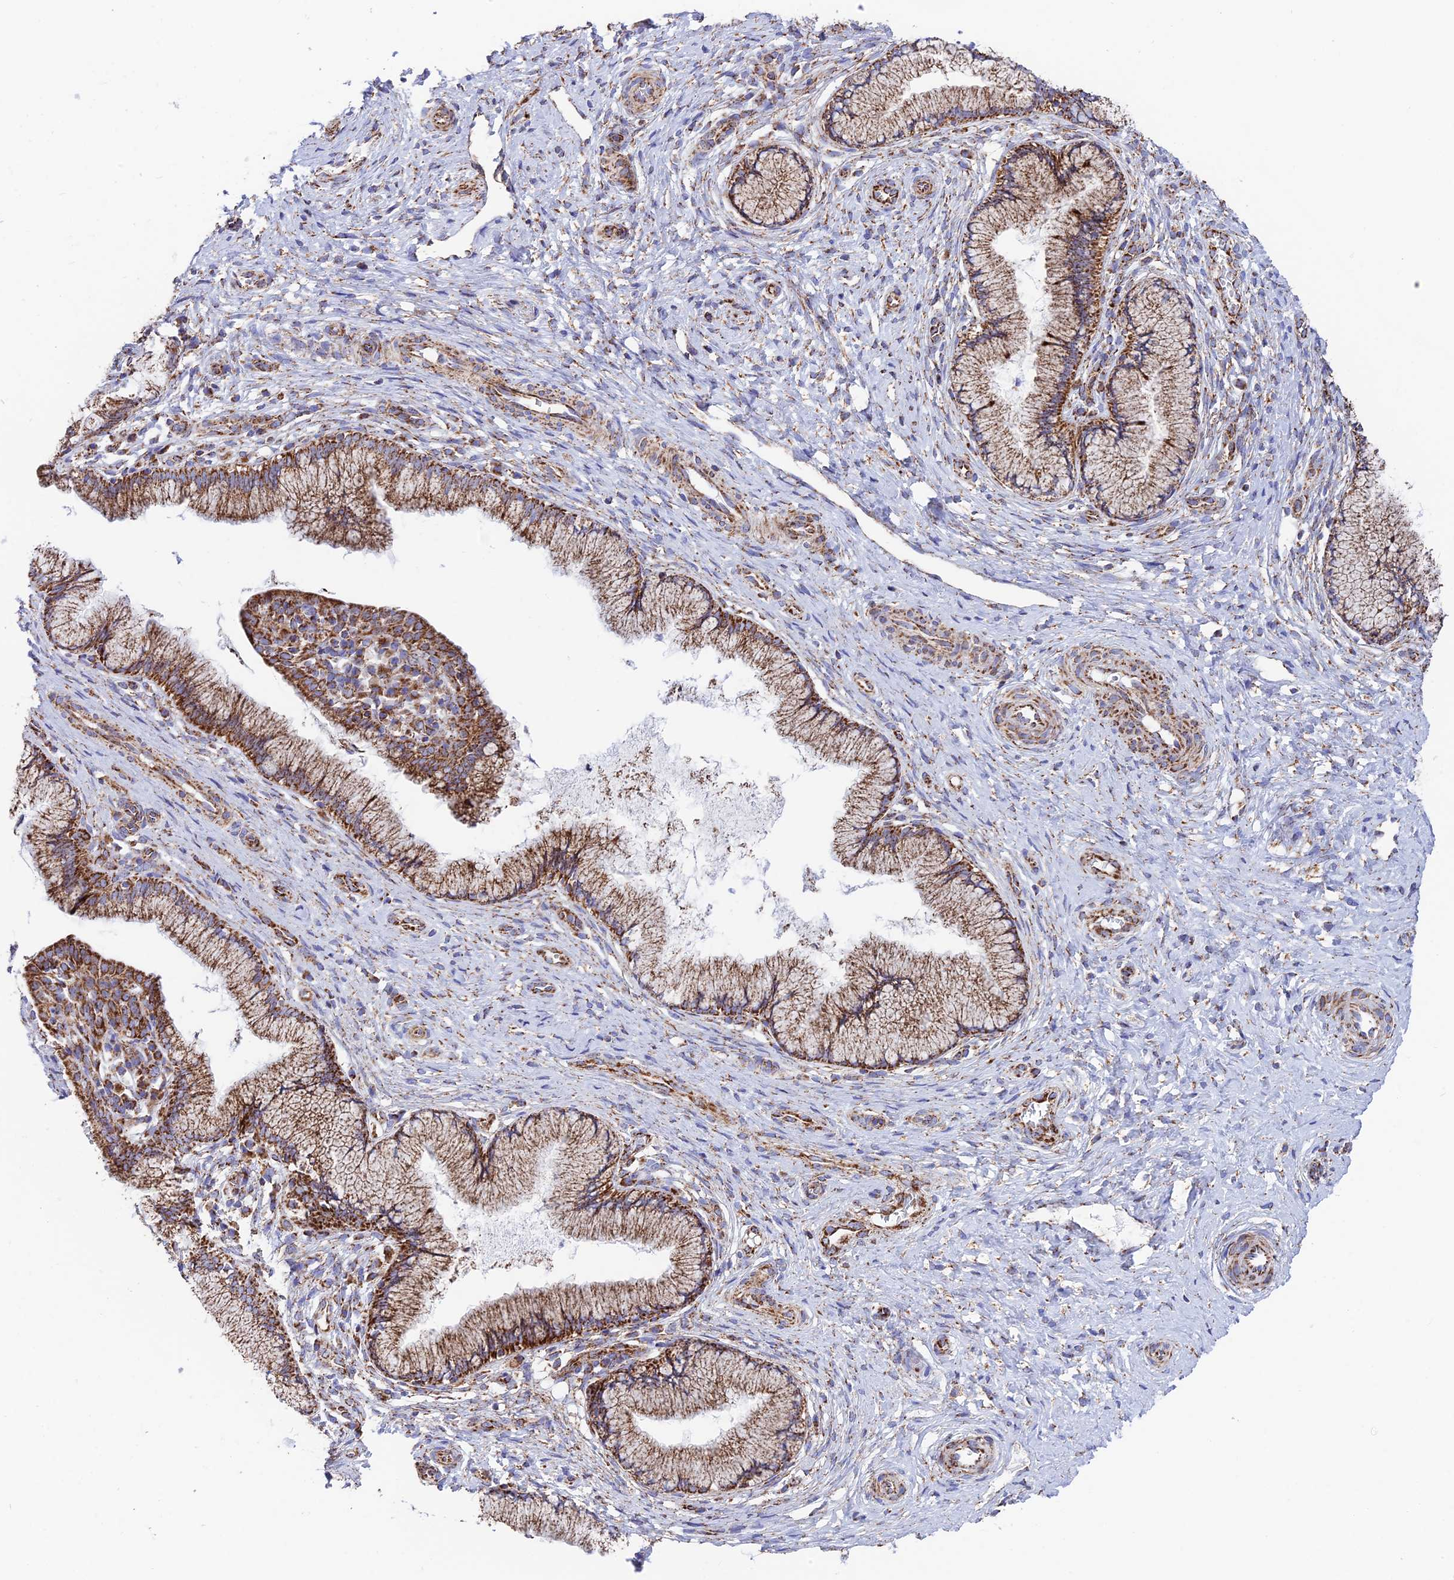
{"staining": {"intensity": "strong", "quantity": "25%-75%", "location": "cytoplasmic/membranous"}, "tissue": "cervix", "cell_type": "Glandular cells", "image_type": "normal", "snomed": [{"axis": "morphology", "description": "Normal tissue, NOS"}, {"axis": "topography", "description": "Cervix"}], "caption": "Protein staining of unremarkable cervix displays strong cytoplasmic/membranous staining in approximately 25%-75% of glandular cells.", "gene": "CHCHD3", "patient": {"sex": "female", "age": 36}}